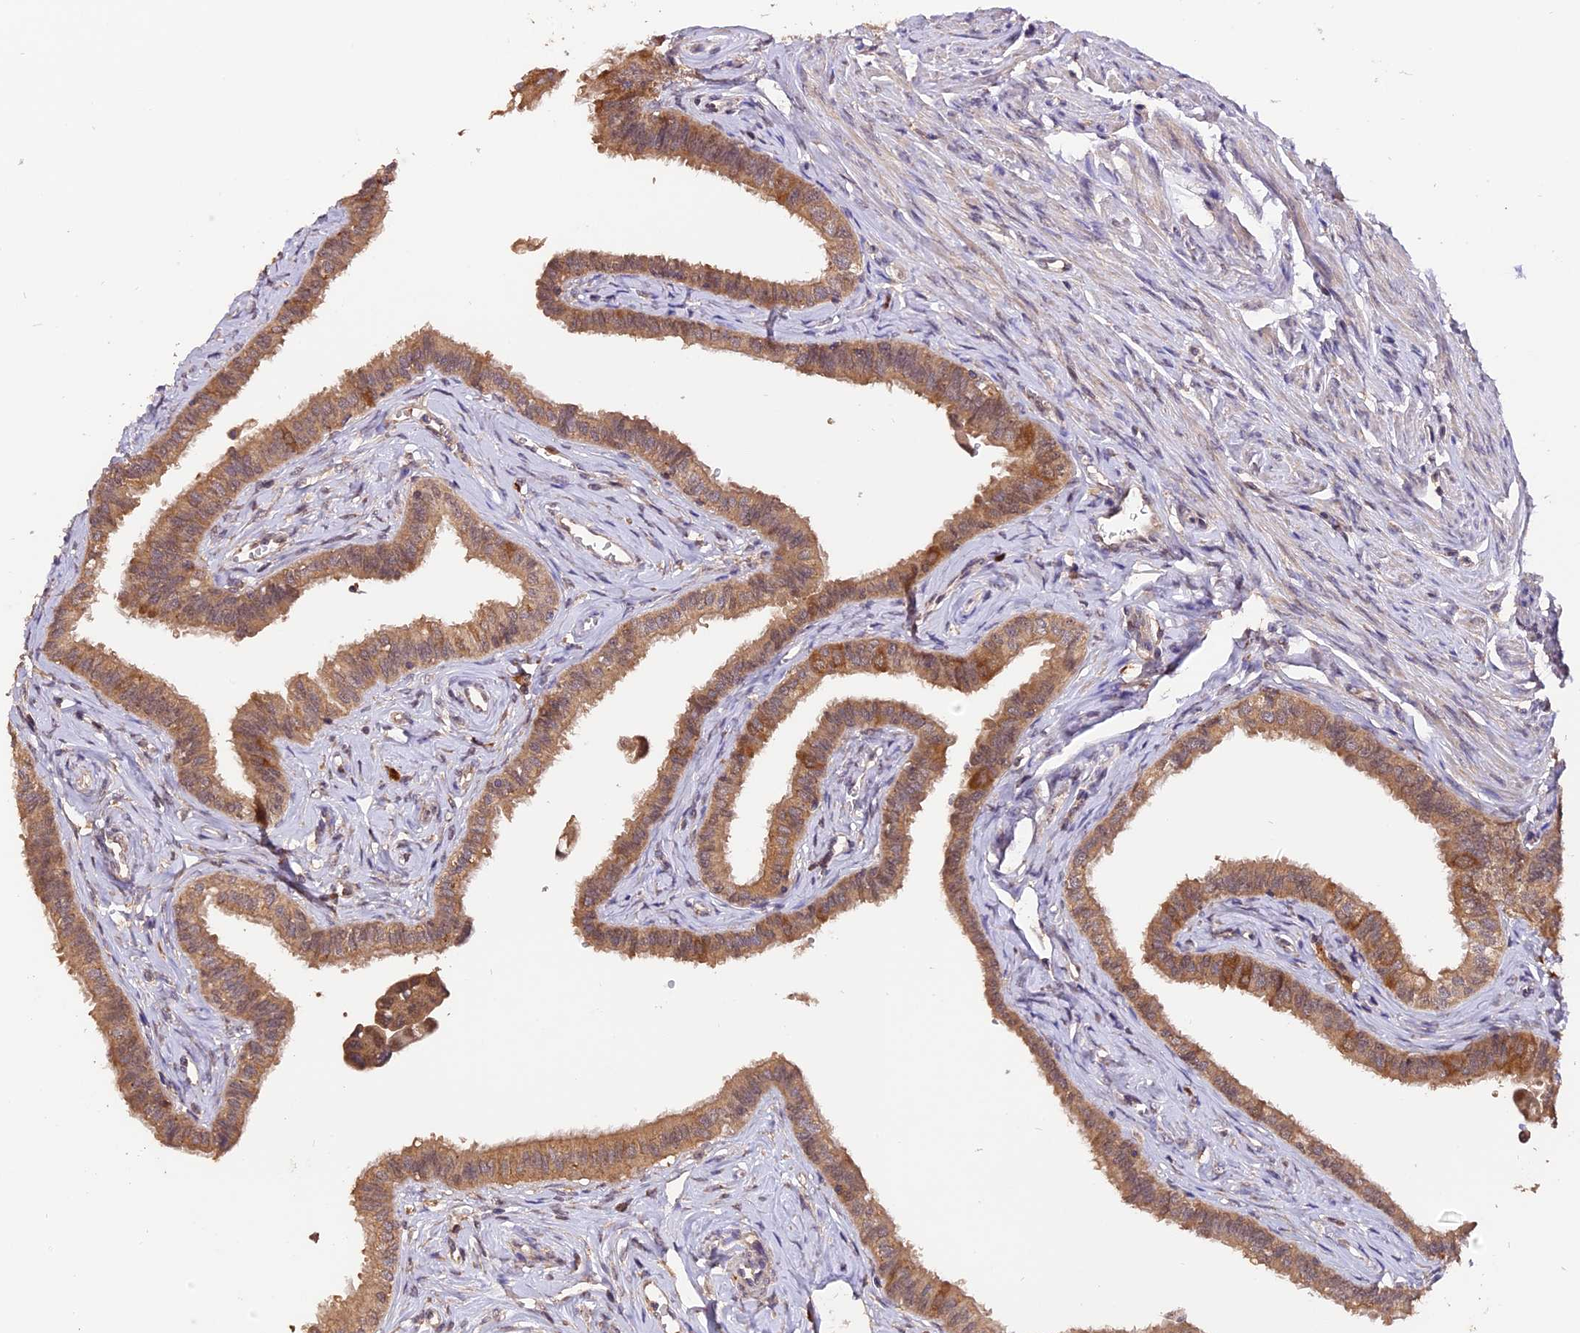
{"staining": {"intensity": "moderate", "quantity": ">75%", "location": "cytoplasmic/membranous"}, "tissue": "fallopian tube", "cell_type": "Glandular cells", "image_type": "normal", "snomed": [{"axis": "morphology", "description": "Normal tissue, NOS"}, {"axis": "morphology", "description": "Carcinoma, NOS"}, {"axis": "topography", "description": "Fallopian tube"}, {"axis": "topography", "description": "Ovary"}], "caption": "Normal fallopian tube was stained to show a protein in brown. There is medium levels of moderate cytoplasmic/membranous positivity in approximately >75% of glandular cells. The staining was performed using DAB (3,3'-diaminobenzidine), with brown indicating positive protein expression. Nuclei are stained blue with hematoxylin.", "gene": "TRMT1", "patient": {"sex": "female", "age": 59}}